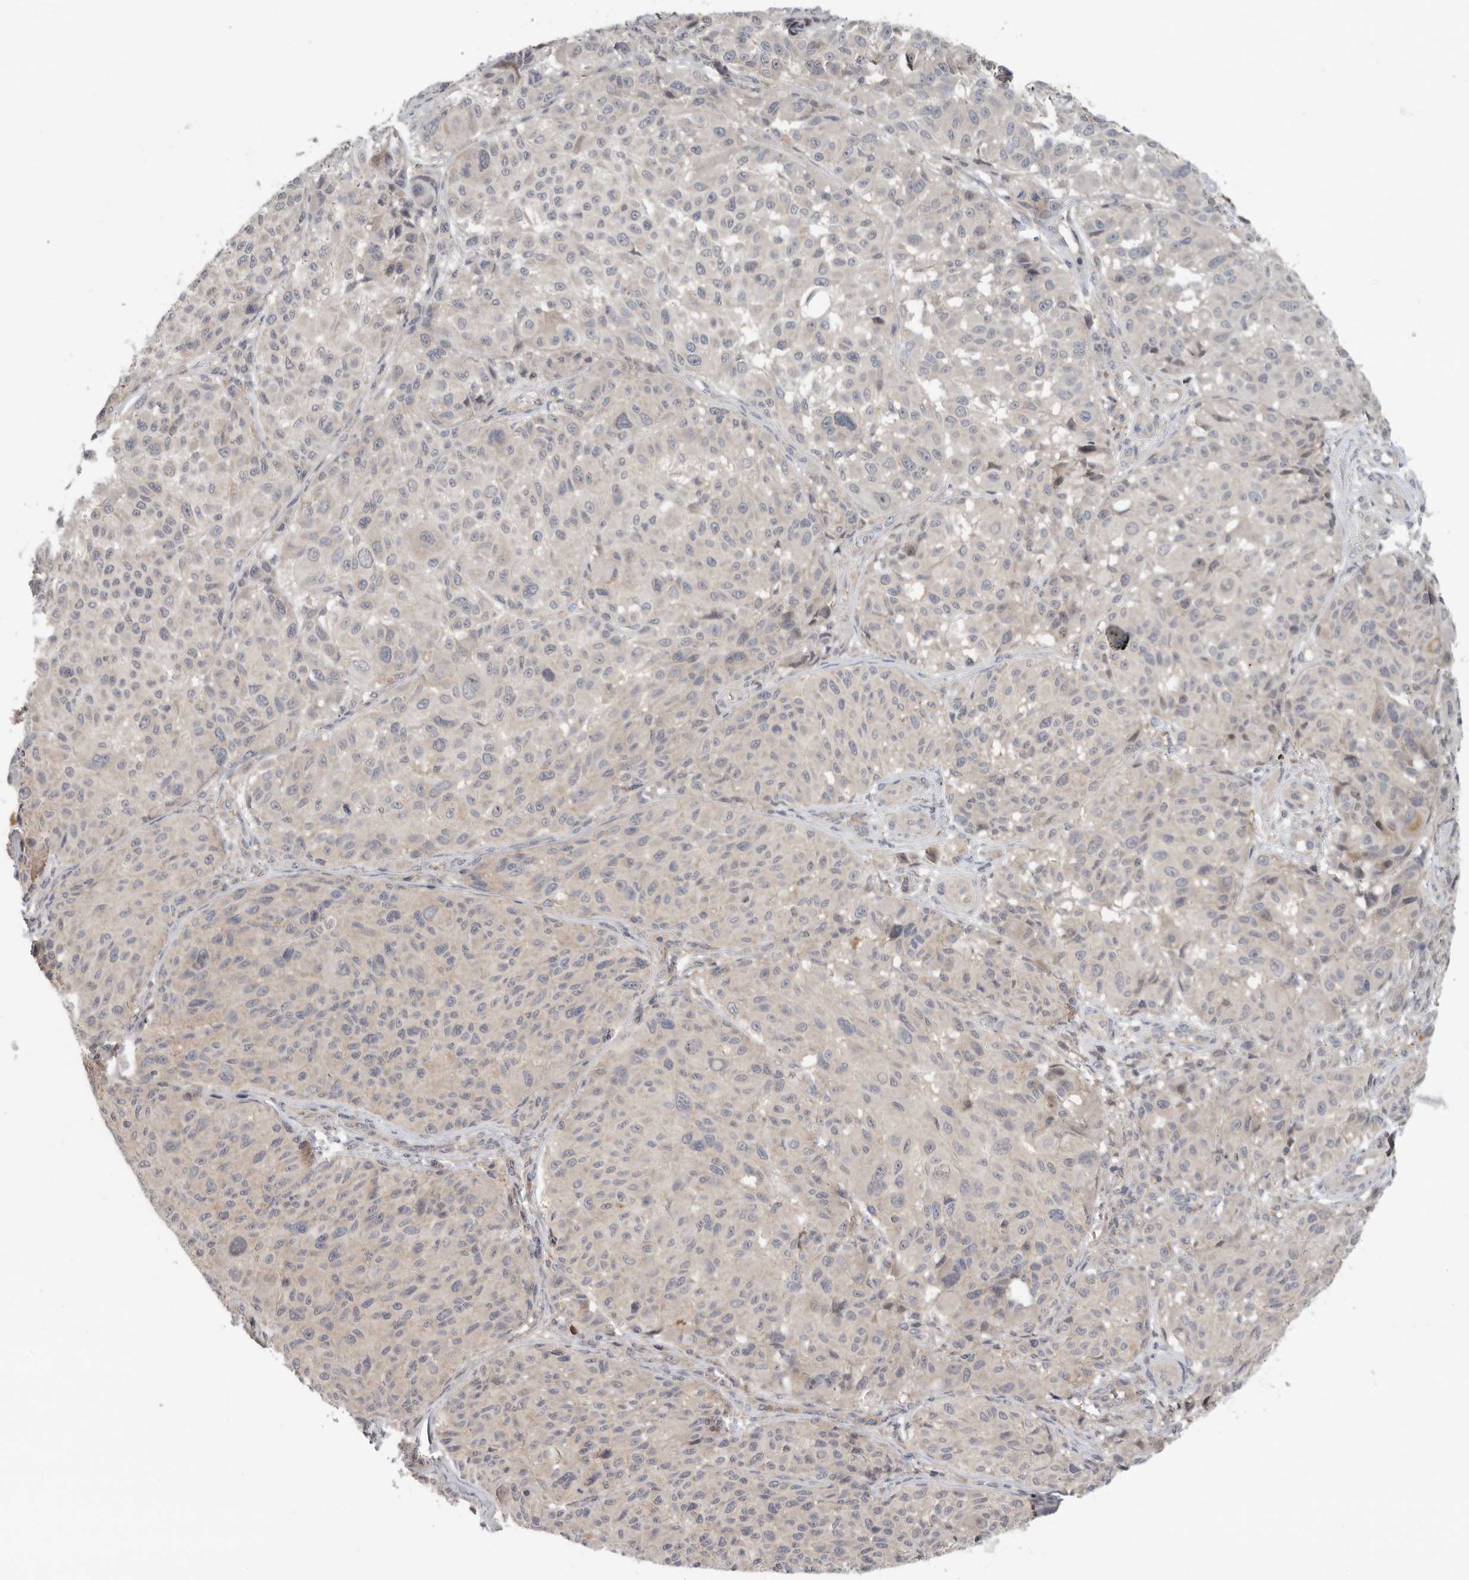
{"staining": {"intensity": "negative", "quantity": "none", "location": "none"}, "tissue": "melanoma", "cell_type": "Tumor cells", "image_type": "cancer", "snomed": [{"axis": "morphology", "description": "Malignant melanoma, NOS"}, {"axis": "topography", "description": "Skin"}], "caption": "Melanoma was stained to show a protein in brown. There is no significant staining in tumor cells.", "gene": "KLK5", "patient": {"sex": "male", "age": 83}}